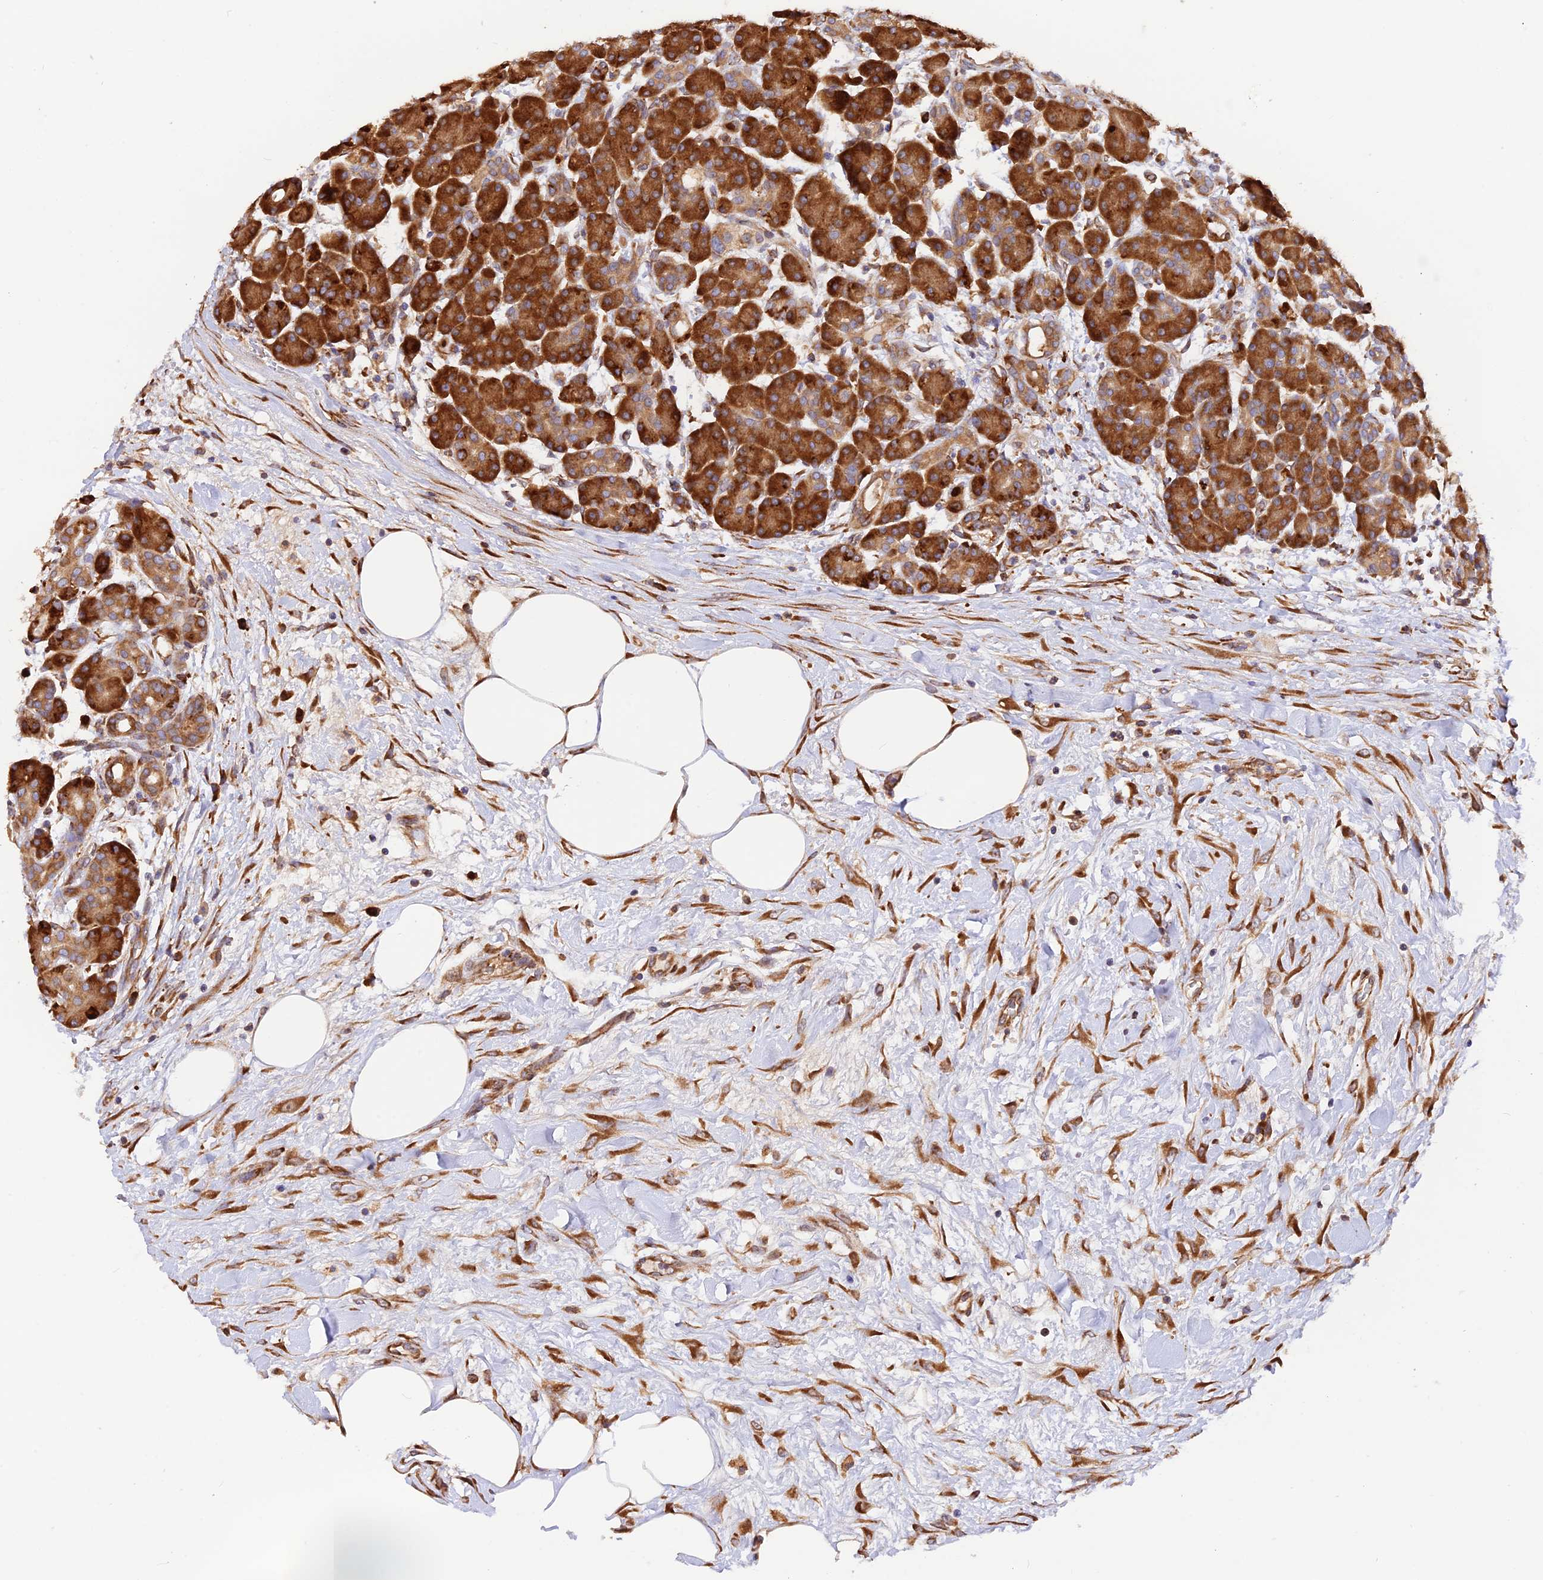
{"staining": {"intensity": "strong", "quantity": ">75%", "location": "cytoplasmic/membranous"}, "tissue": "pancreas", "cell_type": "Exocrine glandular cells", "image_type": "normal", "snomed": [{"axis": "morphology", "description": "Normal tissue, NOS"}, {"axis": "topography", "description": "Pancreas"}], "caption": "Immunohistochemical staining of normal pancreas demonstrates >75% levels of strong cytoplasmic/membranous protein staining in about >75% of exocrine glandular cells.", "gene": "RPL5", "patient": {"sex": "male", "age": 63}}